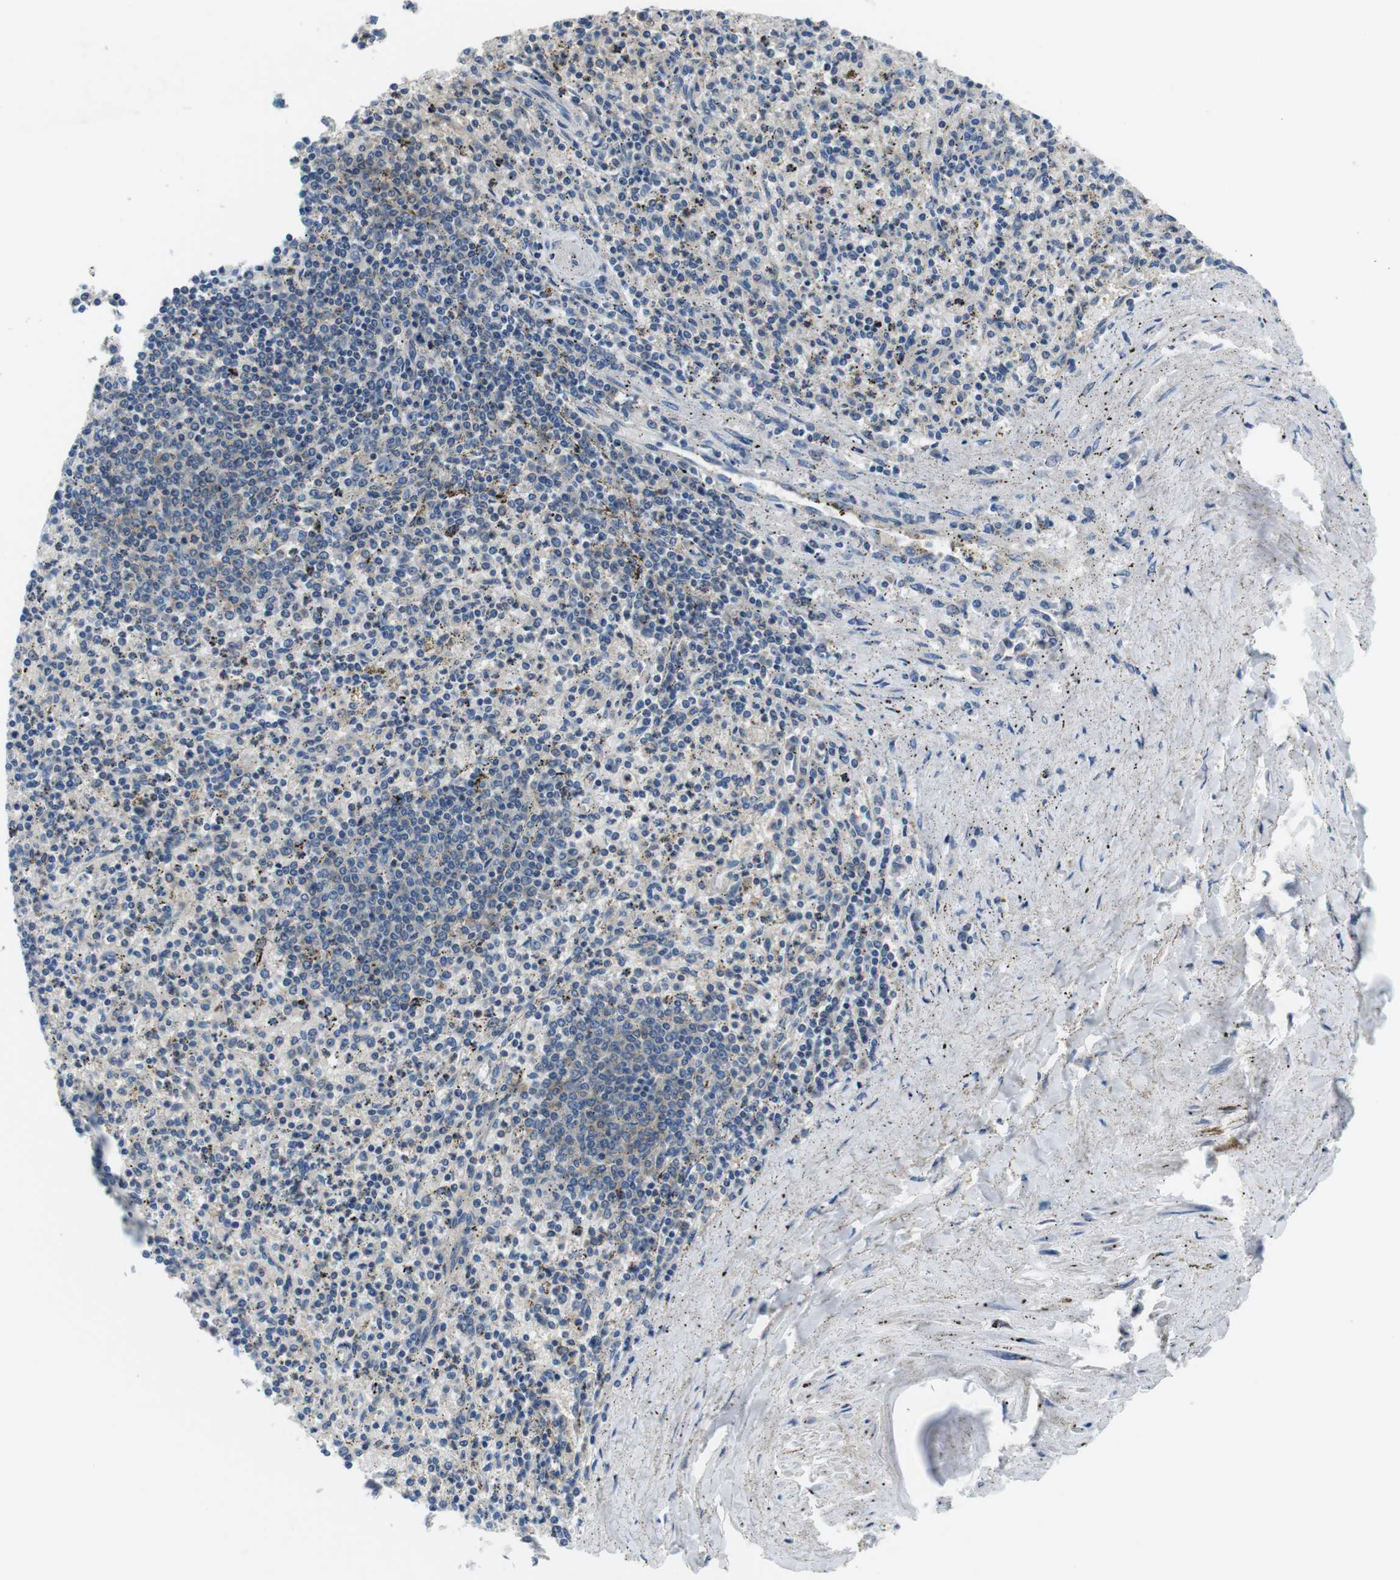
{"staining": {"intensity": "moderate", "quantity": "<25%", "location": "cytoplasmic/membranous"}, "tissue": "spleen", "cell_type": "Cells in red pulp", "image_type": "normal", "snomed": [{"axis": "morphology", "description": "Normal tissue, NOS"}, {"axis": "topography", "description": "Spleen"}], "caption": "Immunohistochemistry (IHC) of normal spleen reveals low levels of moderate cytoplasmic/membranous staining in approximately <25% of cells in red pulp. (DAB IHC, brown staining for protein, blue staining for nuclei).", "gene": "PIK3CD", "patient": {"sex": "male", "age": 72}}